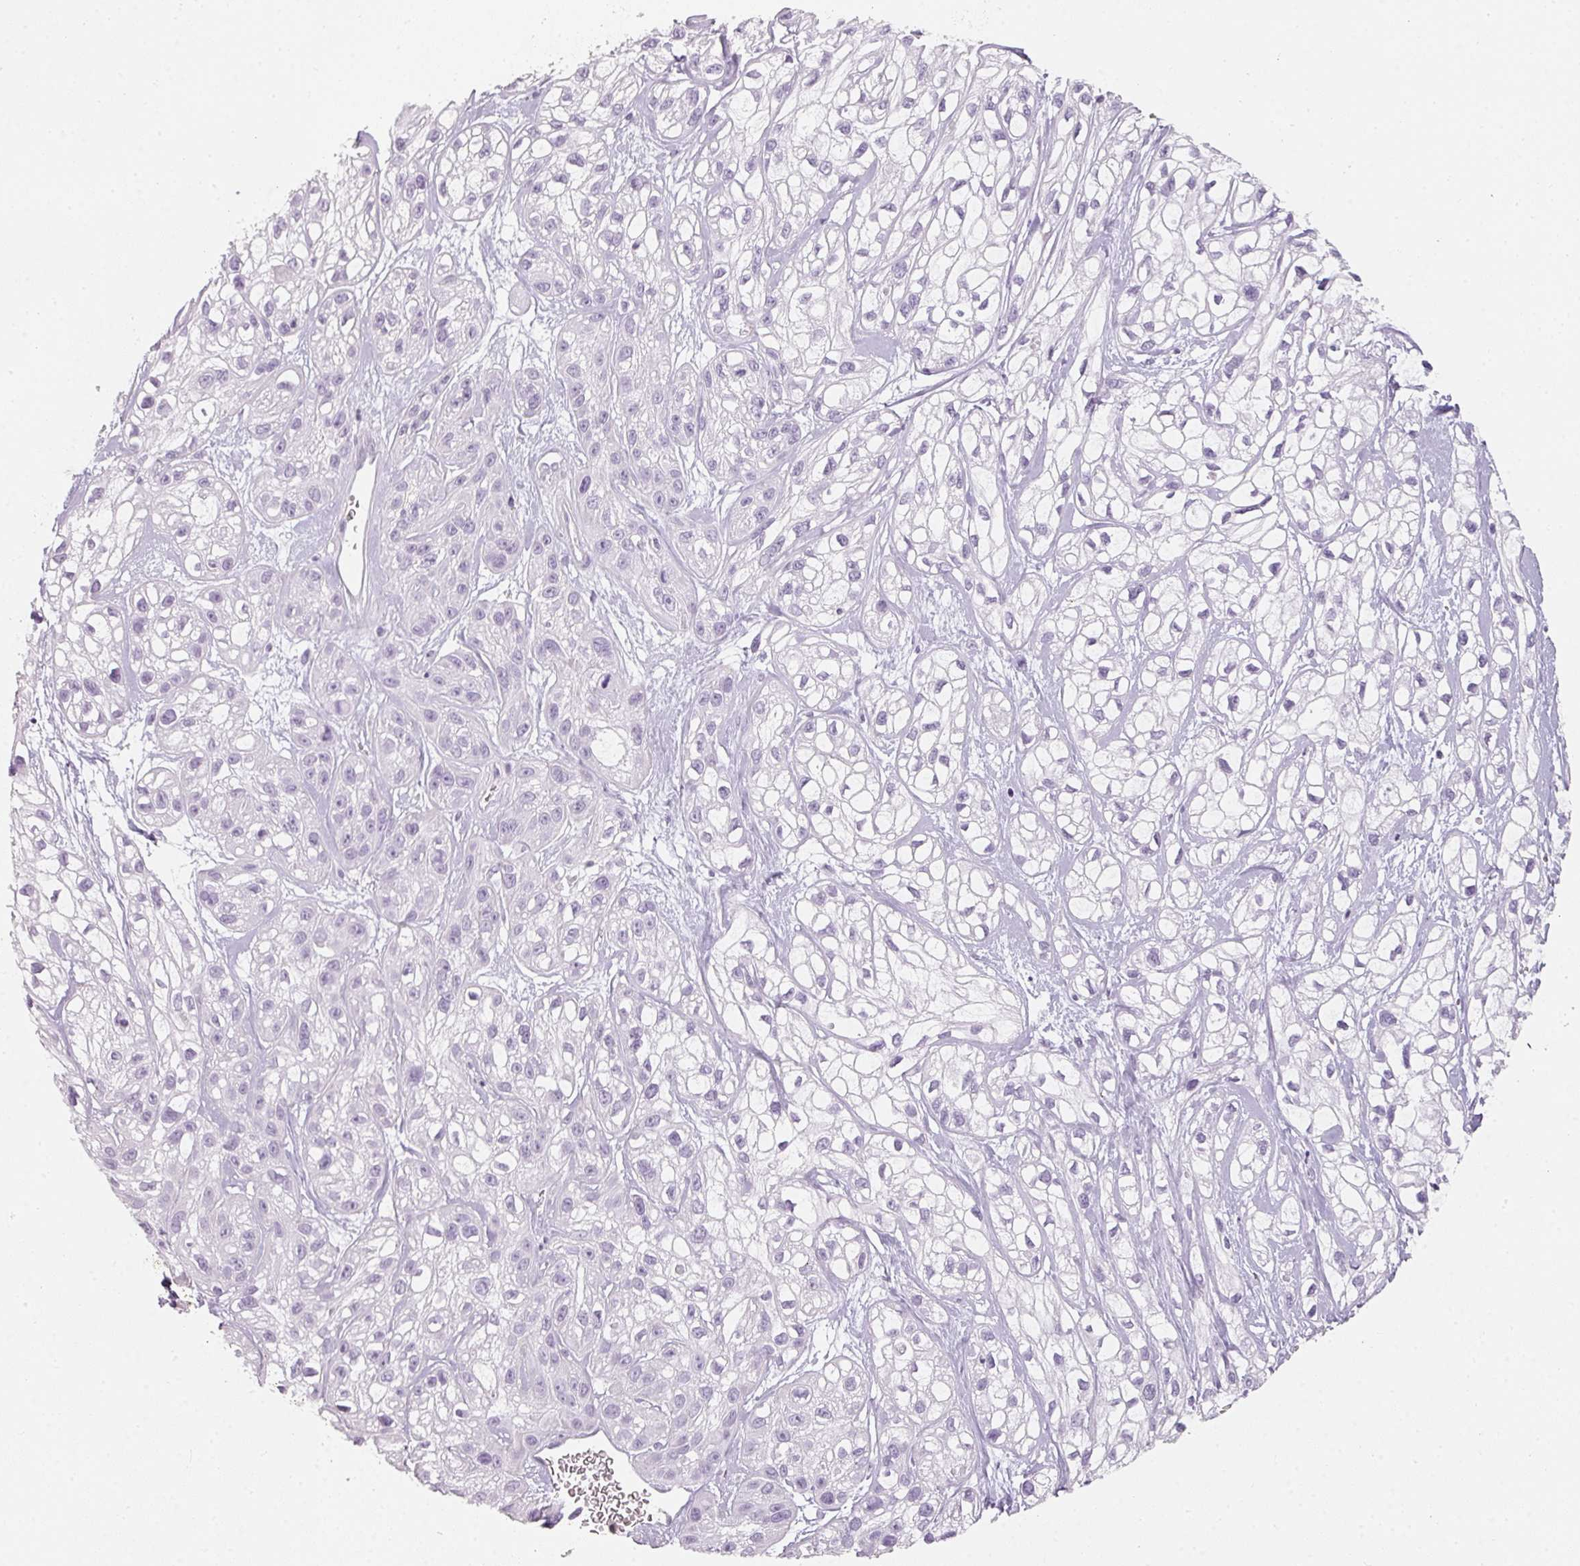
{"staining": {"intensity": "negative", "quantity": "none", "location": "none"}, "tissue": "skin cancer", "cell_type": "Tumor cells", "image_type": "cancer", "snomed": [{"axis": "morphology", "description": "Squamous cell carcinoma, NOS"}, {"axis": "topography", "description": "Skin"}], "caption": "IHC photomicrograph of human squamous cell carcinoma (skin) stained for a protein (brown), which exhibits no positivity in tumor cells.", "gene": "TMEM42", "patient": {"sex": "male", "age": 82}}